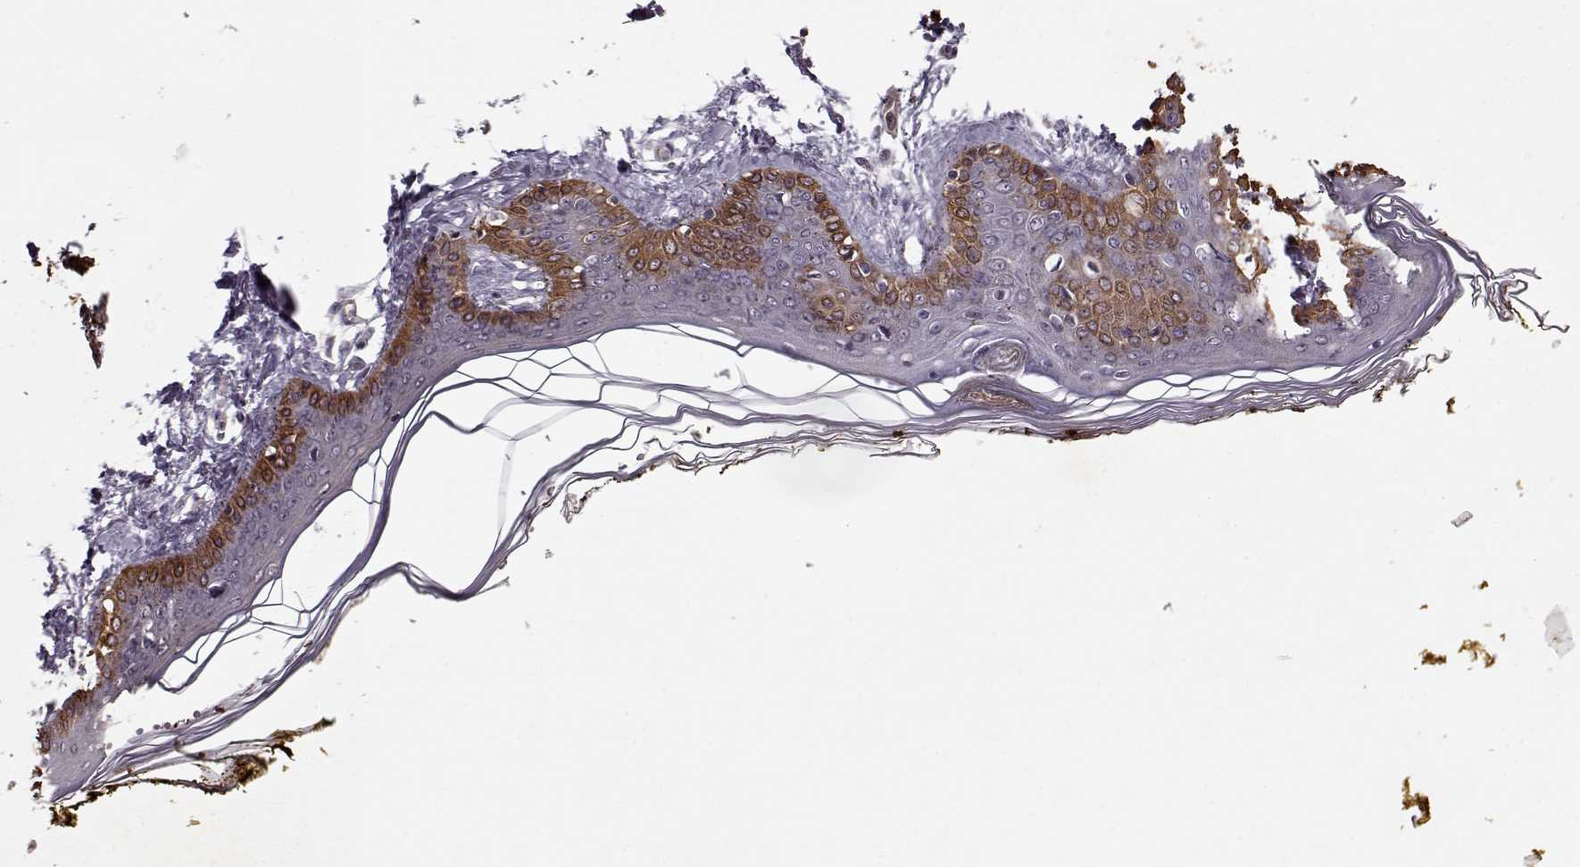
{"staining": {"intensity": "negative", "quantity": "none", "location": "none"}, "tissue": "skin", "cell_type": "Fibroblasts", "image_type": "normal", "snomed": [{"axis": "morphology", "description": "Normal tissue, NOS"}, {"axis": "topography", "description": "Skin"}], "caption": "A high-resolution histopathology image shows immunohistochemistry (IHC) staining of benign skin, which reveals no significant staining in fibroblasts.", "gene": "KRT9", "patient": {"sex": "female", "age": 34}}